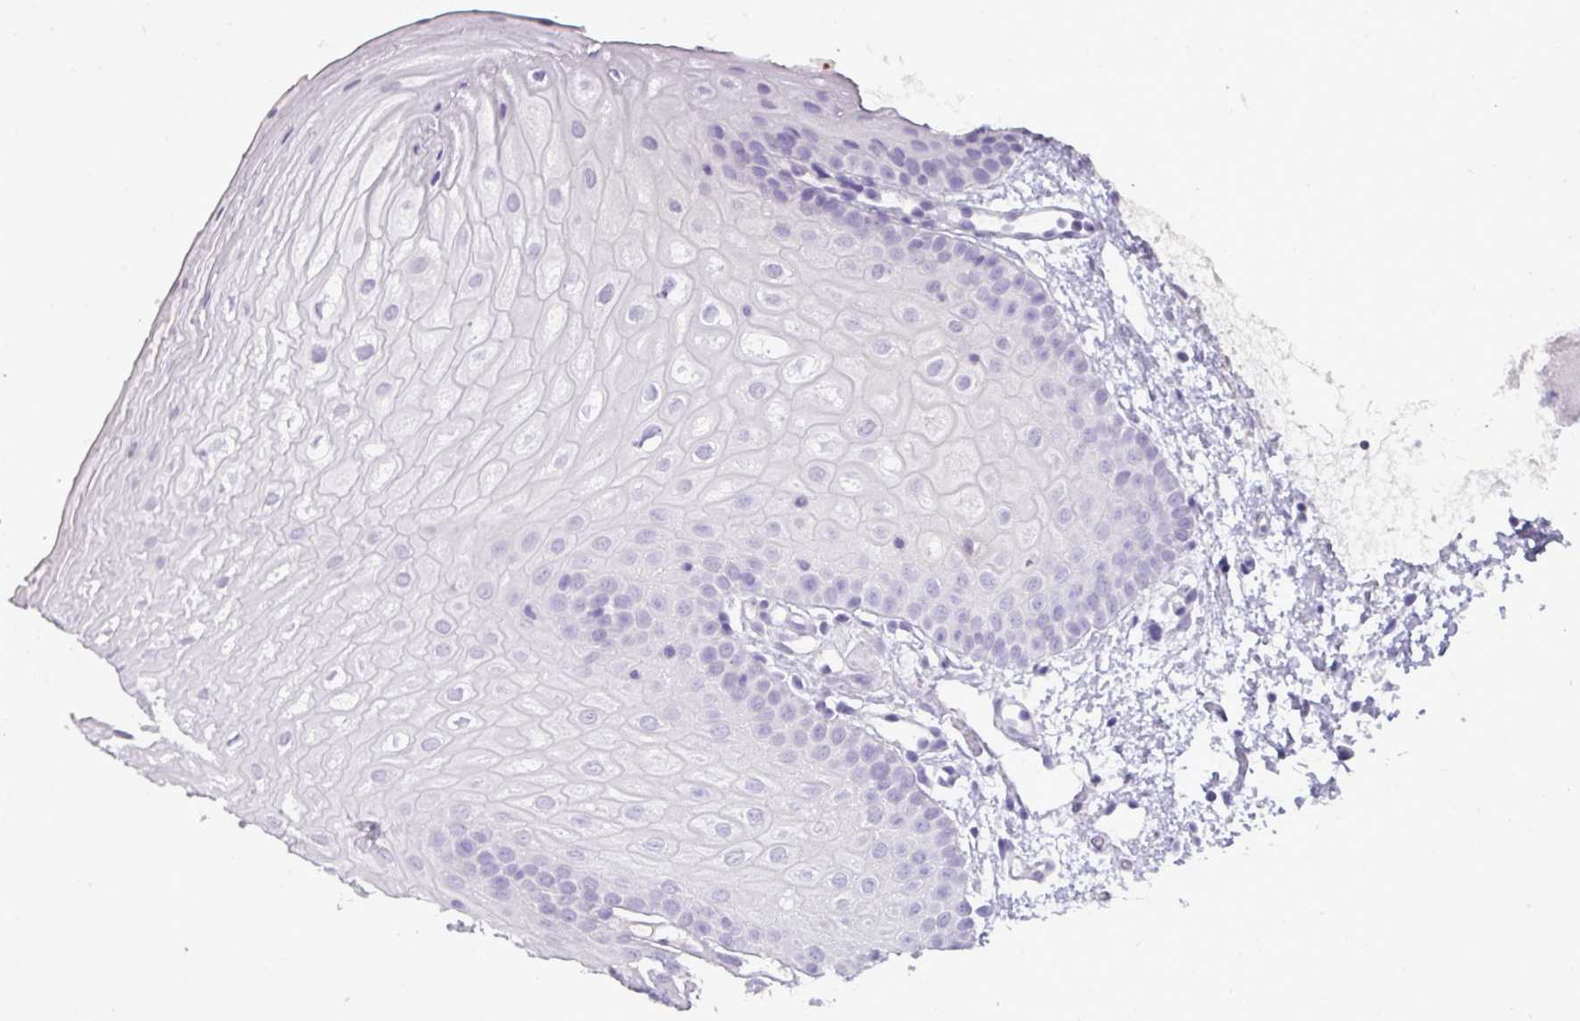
{"staining": {"intensity": "negative", "quantity": "none", "location": "none"}, "tissue": "oral mucosa", "cell_type": "Squamous epithelial cells", "image_type": "normal", "snomed": [{"axis": "morphology", "description": "Normal tissue, NOS"}, {"axis": "topography", "description": "Oral tissue"}], "caption": "IHC image of benign oral mucosa: oral mucosa stained with DAB exhibits no significant protein positivity in squamous epithelial cells. The staining is performed using DAB (3,3'-diaminobenzidine) brown chromogen with nuclei counter-stained in using hematoxylin.", "gene": "TMEM91", "patient": {"sex": "female", "age": 67}}